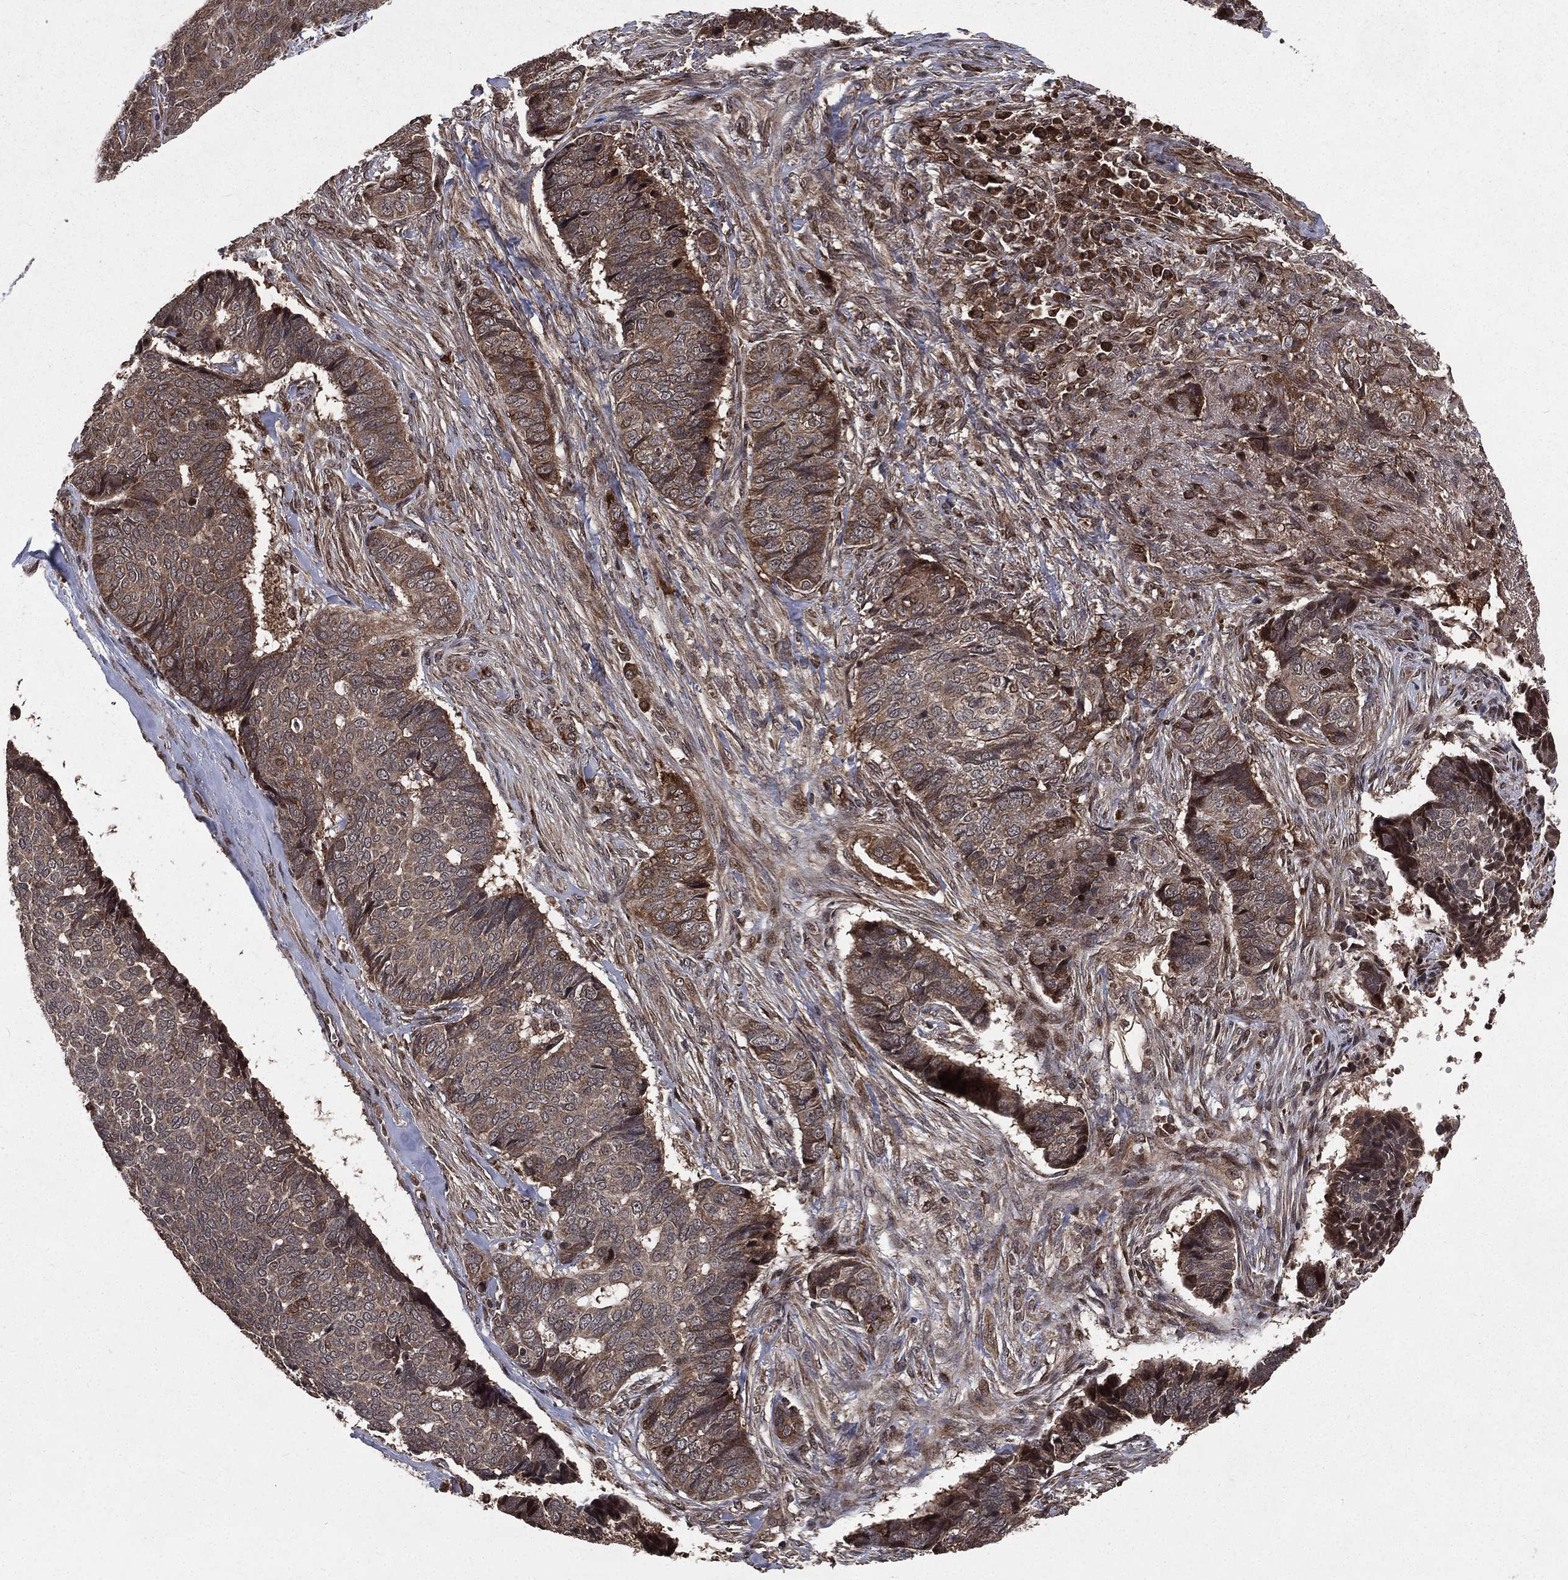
{"staining": {"intensity": "weak", "quantity": ">75%", "location": "cytoplasmic/membranous"}, "tissue": "skin cancer", "cell_type": "Tumor cells", "image_type": "cancer", "snomed": [{"axis": "morphology", "description": "Basal cell carcinoma"}, {"axis": "topography", "description": "Skin"}], "caption": "Immunohistochemical staining of human basal cell carcinoma (skin) displays low levels of weak cytoplasmic/membranous protein positivity in approximately >75% of tumor cells. Nuclei are stained in blue.", "gene": "LENG8", "patient": {"sex": "male", "age": 86}}